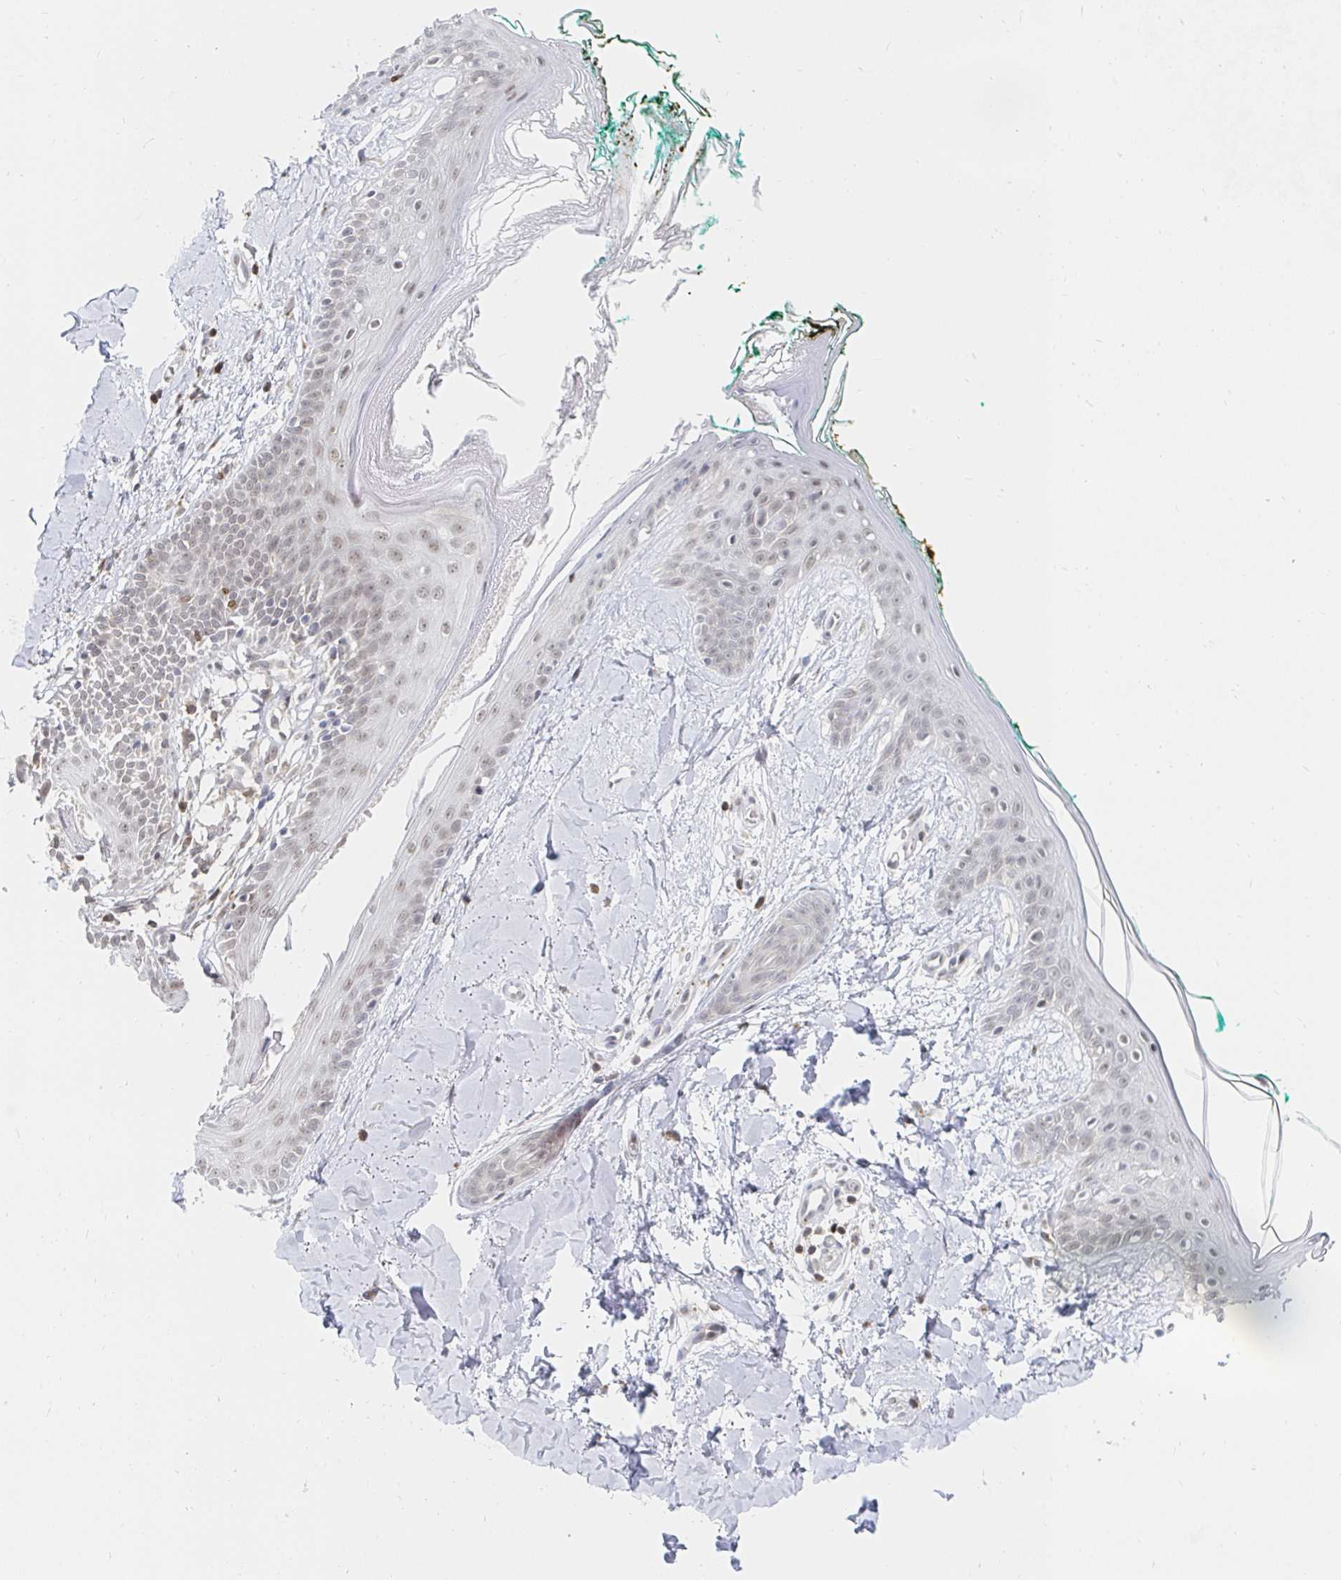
{"staining": {"intensity": "negative", "quantity": "none", "location": "none"}, "tissue": "skin", "cell_type": "Fibroblasts", "image_type": "normal", "snomed": [{"axis": "morphology", "description": "Normal tissue, NOS"}, {"axis": "topography", "description": "Skin"}], "caption": "Human skin stained for a protein using IHC shows no positivity in fibroblasts.", "gene": "CHD2", "patient": {"sex": "female", "age": 34}}